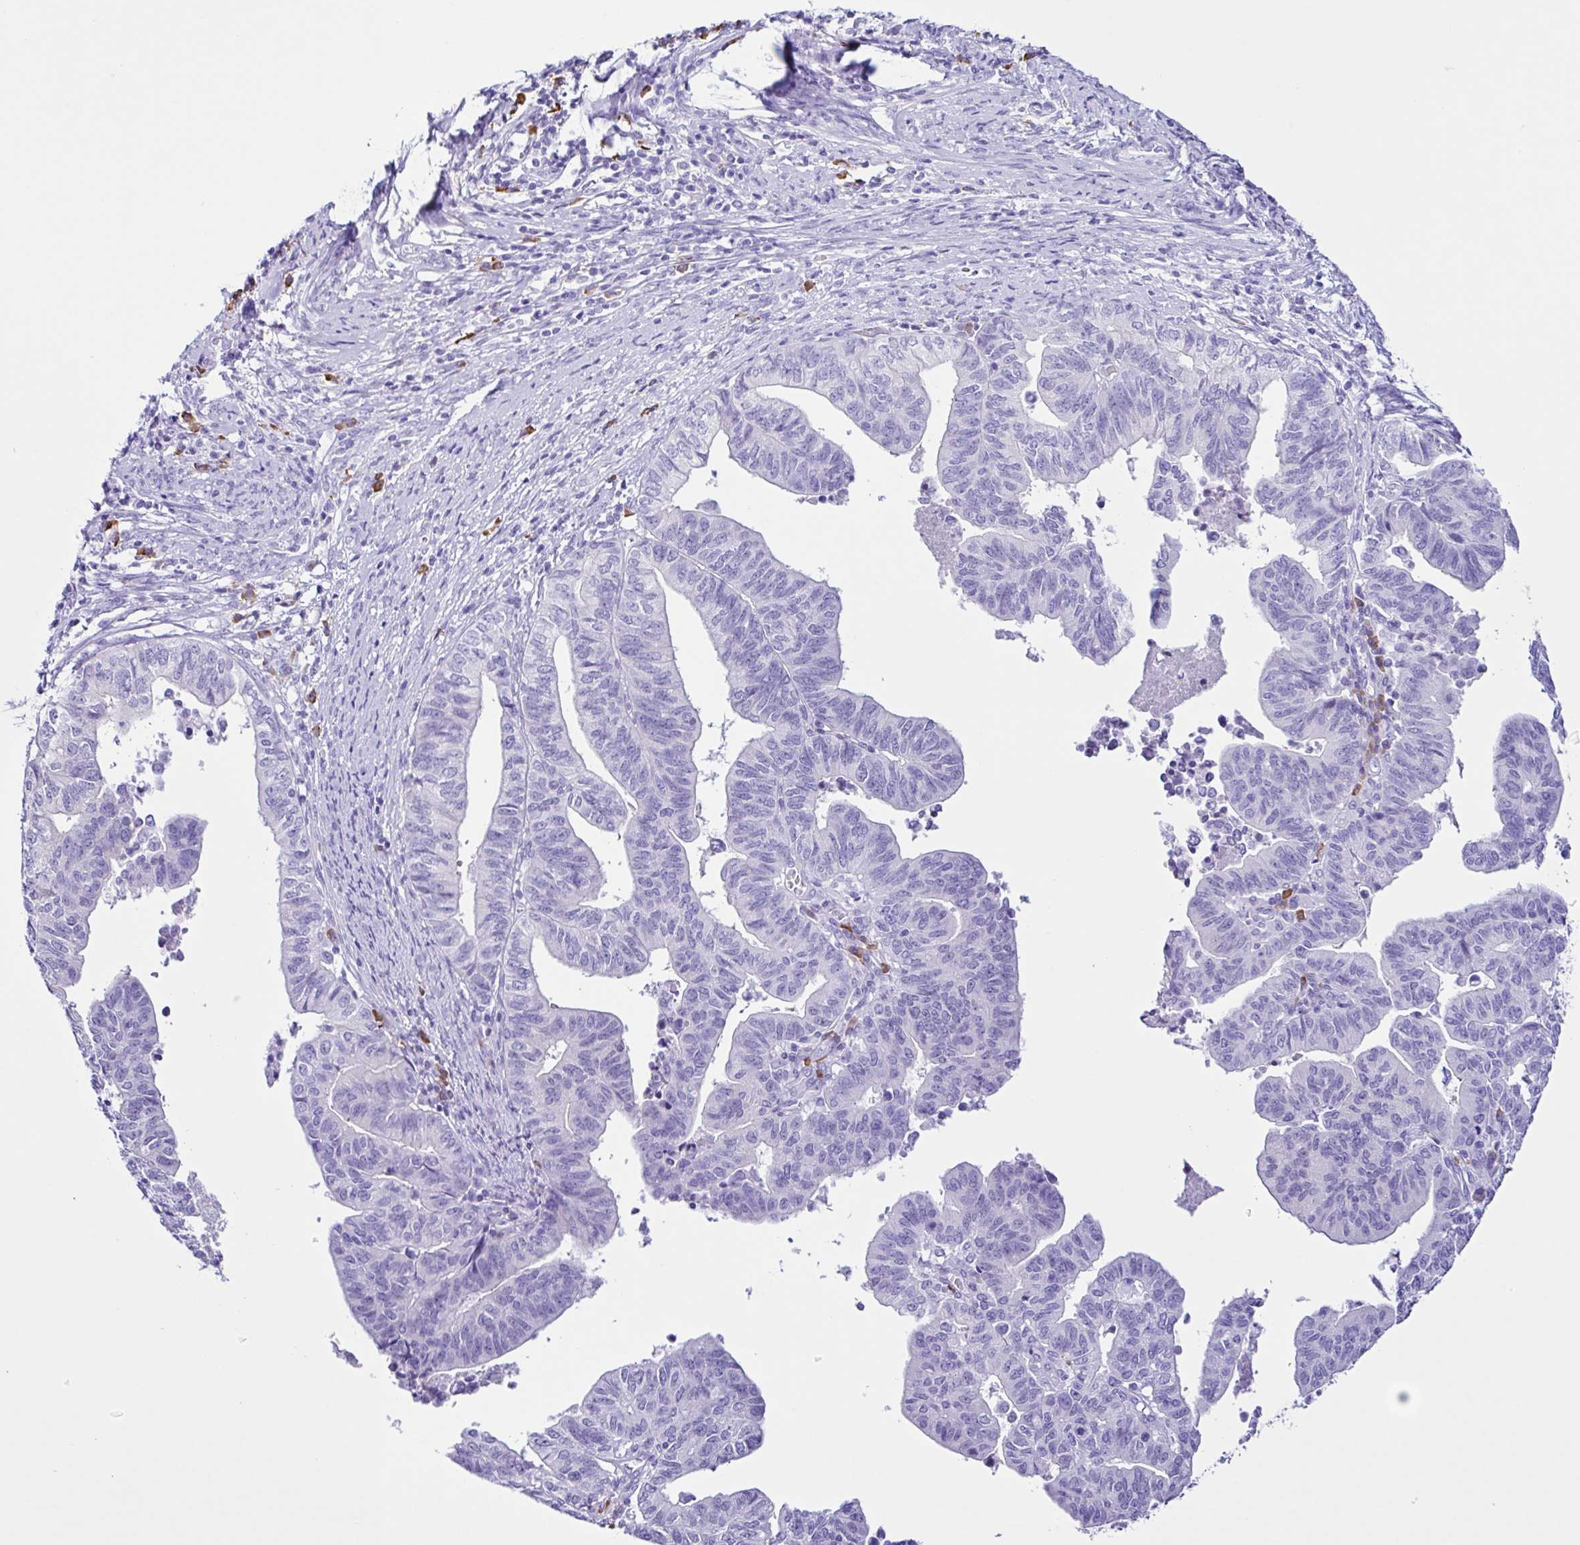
{"staining": {"intensity": "negative", "quantity": "none", "location": "none"}, "tissue": "endometrial cancer", "cell_type": "Tumor cells", "image_type": "cancer", "snomed": [{"axis": "morphology", "description": "Adenocarcinoma, NOS"}, {"axis": "topography", "description": "Endometrium"}], "caption": "A high-resolution image shows immunohistochemistry staining of adenocarcinoma (endometrial), which displays no significant expression in tumor cells. (Stains: DAB (3,3'-diaminobenzidine) immunohistochemistry (IHC) with hematoxylin counter stain, Microscopy: brightfield microscopy at high magnification).", "gene": "PIGF", "patient": {"sex": "female", "age": 65}}